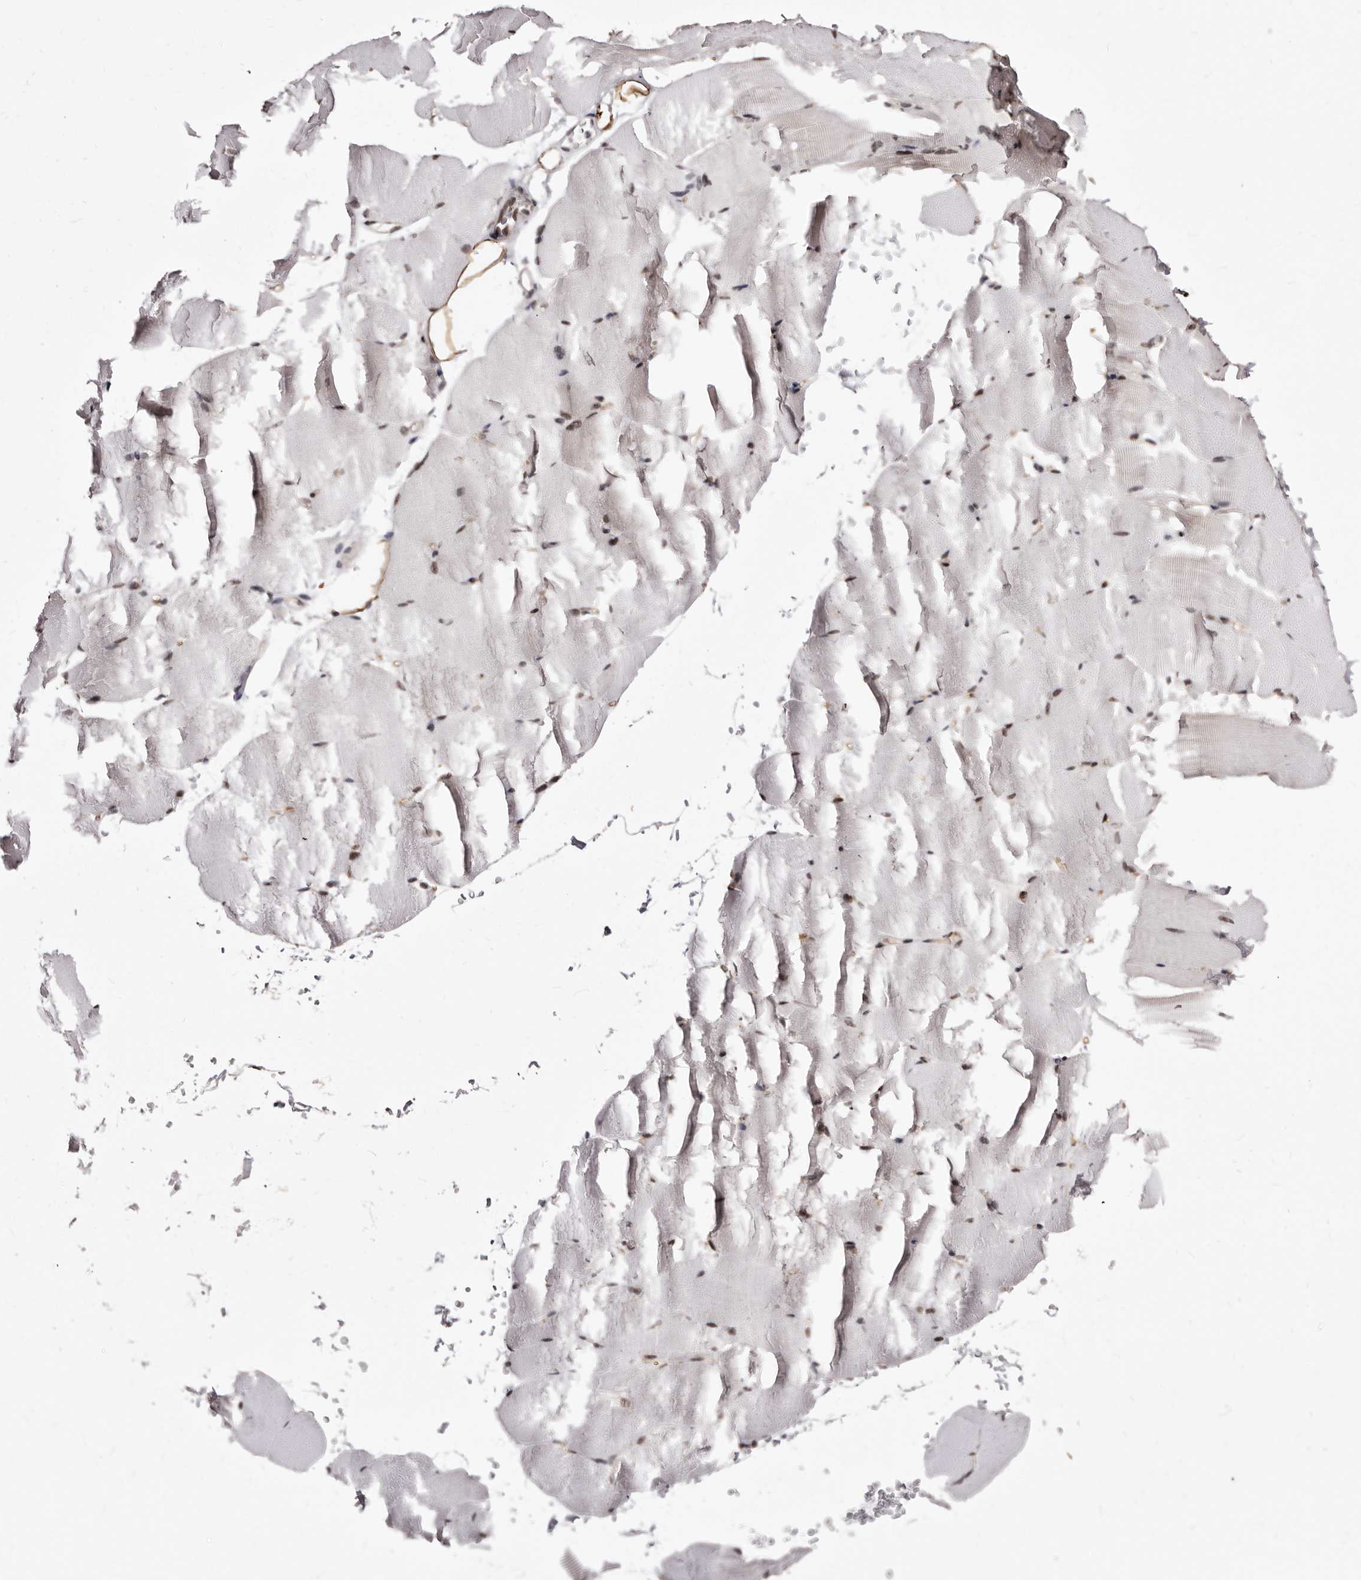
{"staining": {"intensity": "moderate", "quantity": "25%-75%", "location": "nuclear"}, "tissue": "skeletal muscle", "cell_type": "Myocytes", "image_type": "normal", "snomed": [{"axis": "morphology", "description": "Normal tissue, NOS"}, {"axis": "topography", "description": "Skeletal muscle"}, {"axis": "topography", "description": "Parathyroid gland"}], "caption": "This is a photomicrograph of immunohistochemistry (IHC) staining of benign skeletal muscle, which shows moderate staining in the nuclear of myocytes.", "gene": "ANAPC11", "patient": {"sex": "female", "age": 37}}